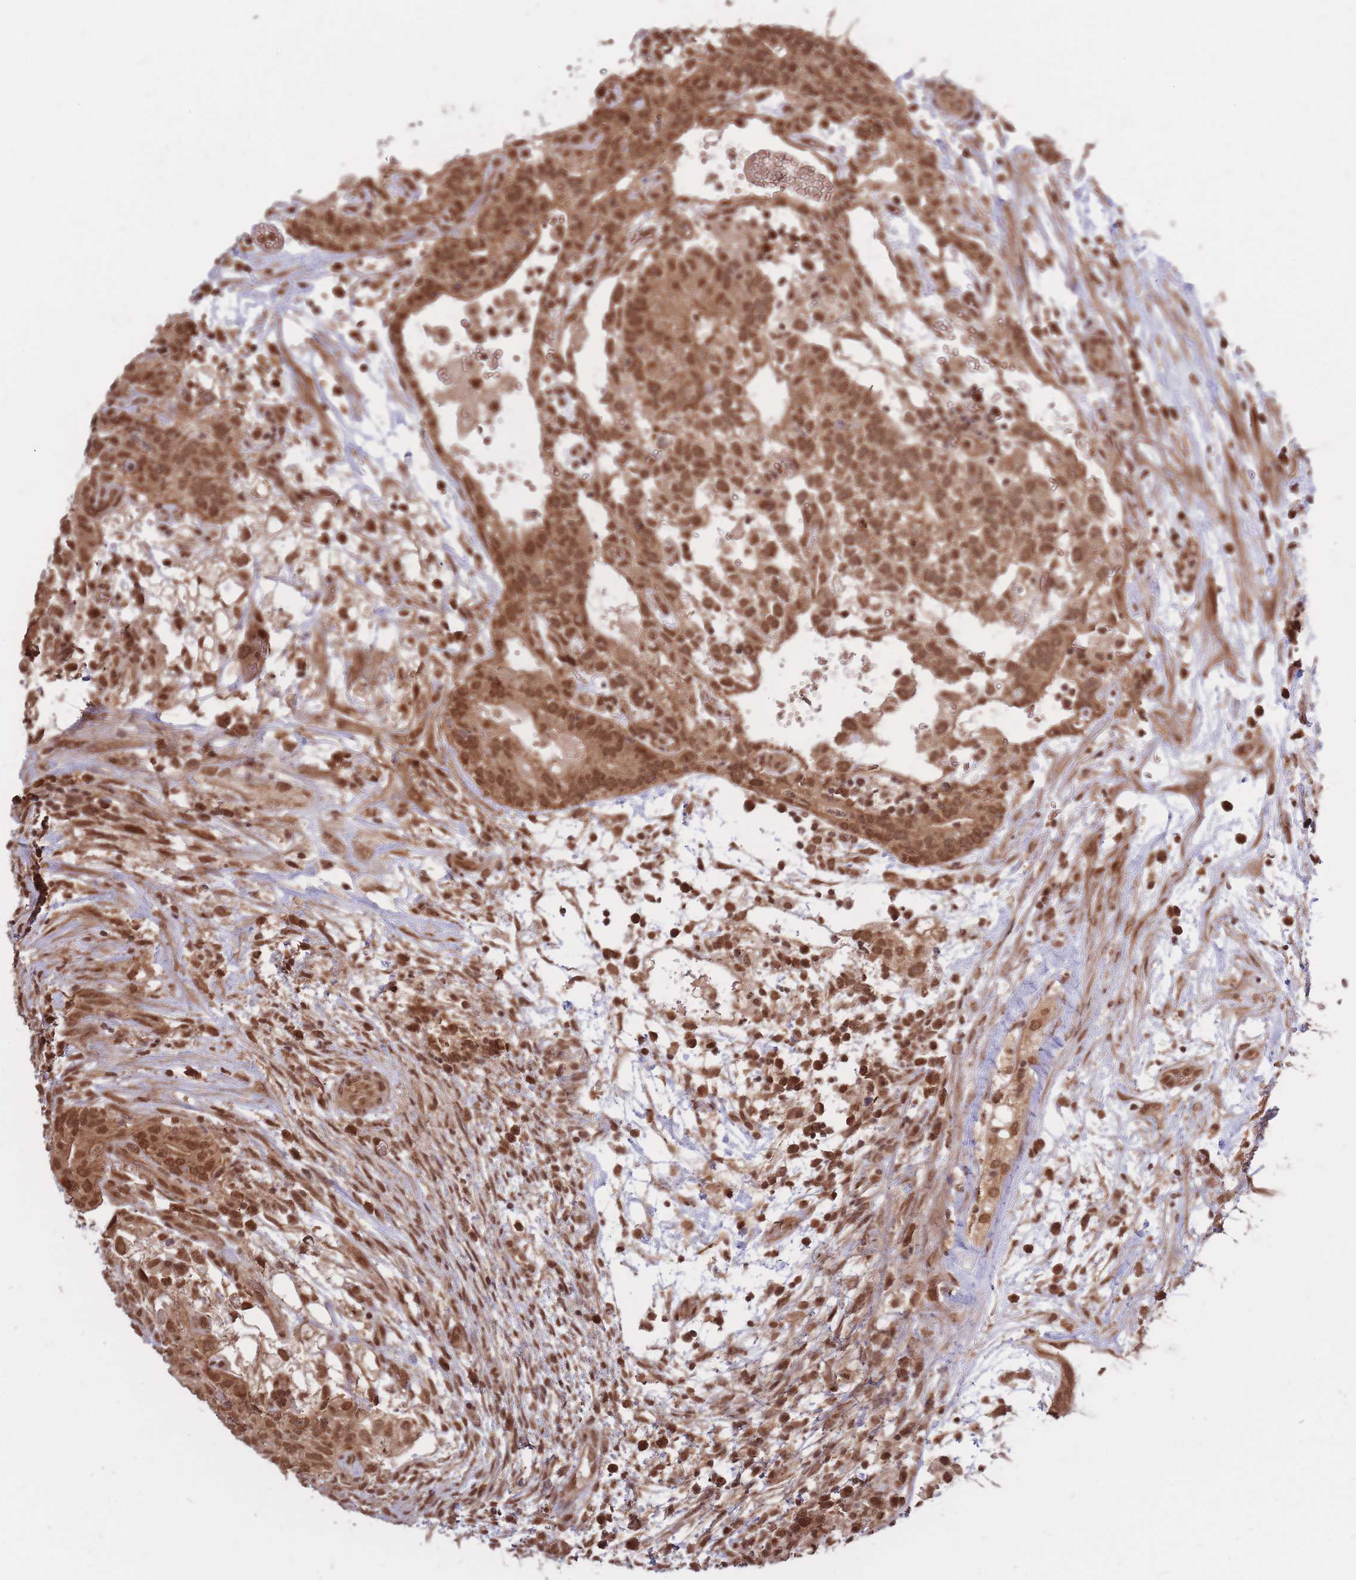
{"staining": {"intensity": "moderate", "quantity": ">75%", "location": "cytoplasmic/membranous,nuclear"}, "tissue": "testis cancer", "cell_type": "Tumor cells", "image_type": "cancer", "snomed": [{"axis": "morphology", "description": "Normal tissue, NOS"}, {"axis": "morphology", "description": "Carcinoma, Embryonal, NOS"}, {"axis": "topography", "description": "Testis"}], "caption": "The photomicrograph demonstrates staining of testis embryonal carcinoma, revealing moderate cytoplasmic/membranous and nuclear protein staining (brown color) within tumor cells.", "gene": "SRA1", "patient": {"sex": "male", "age": 32}}